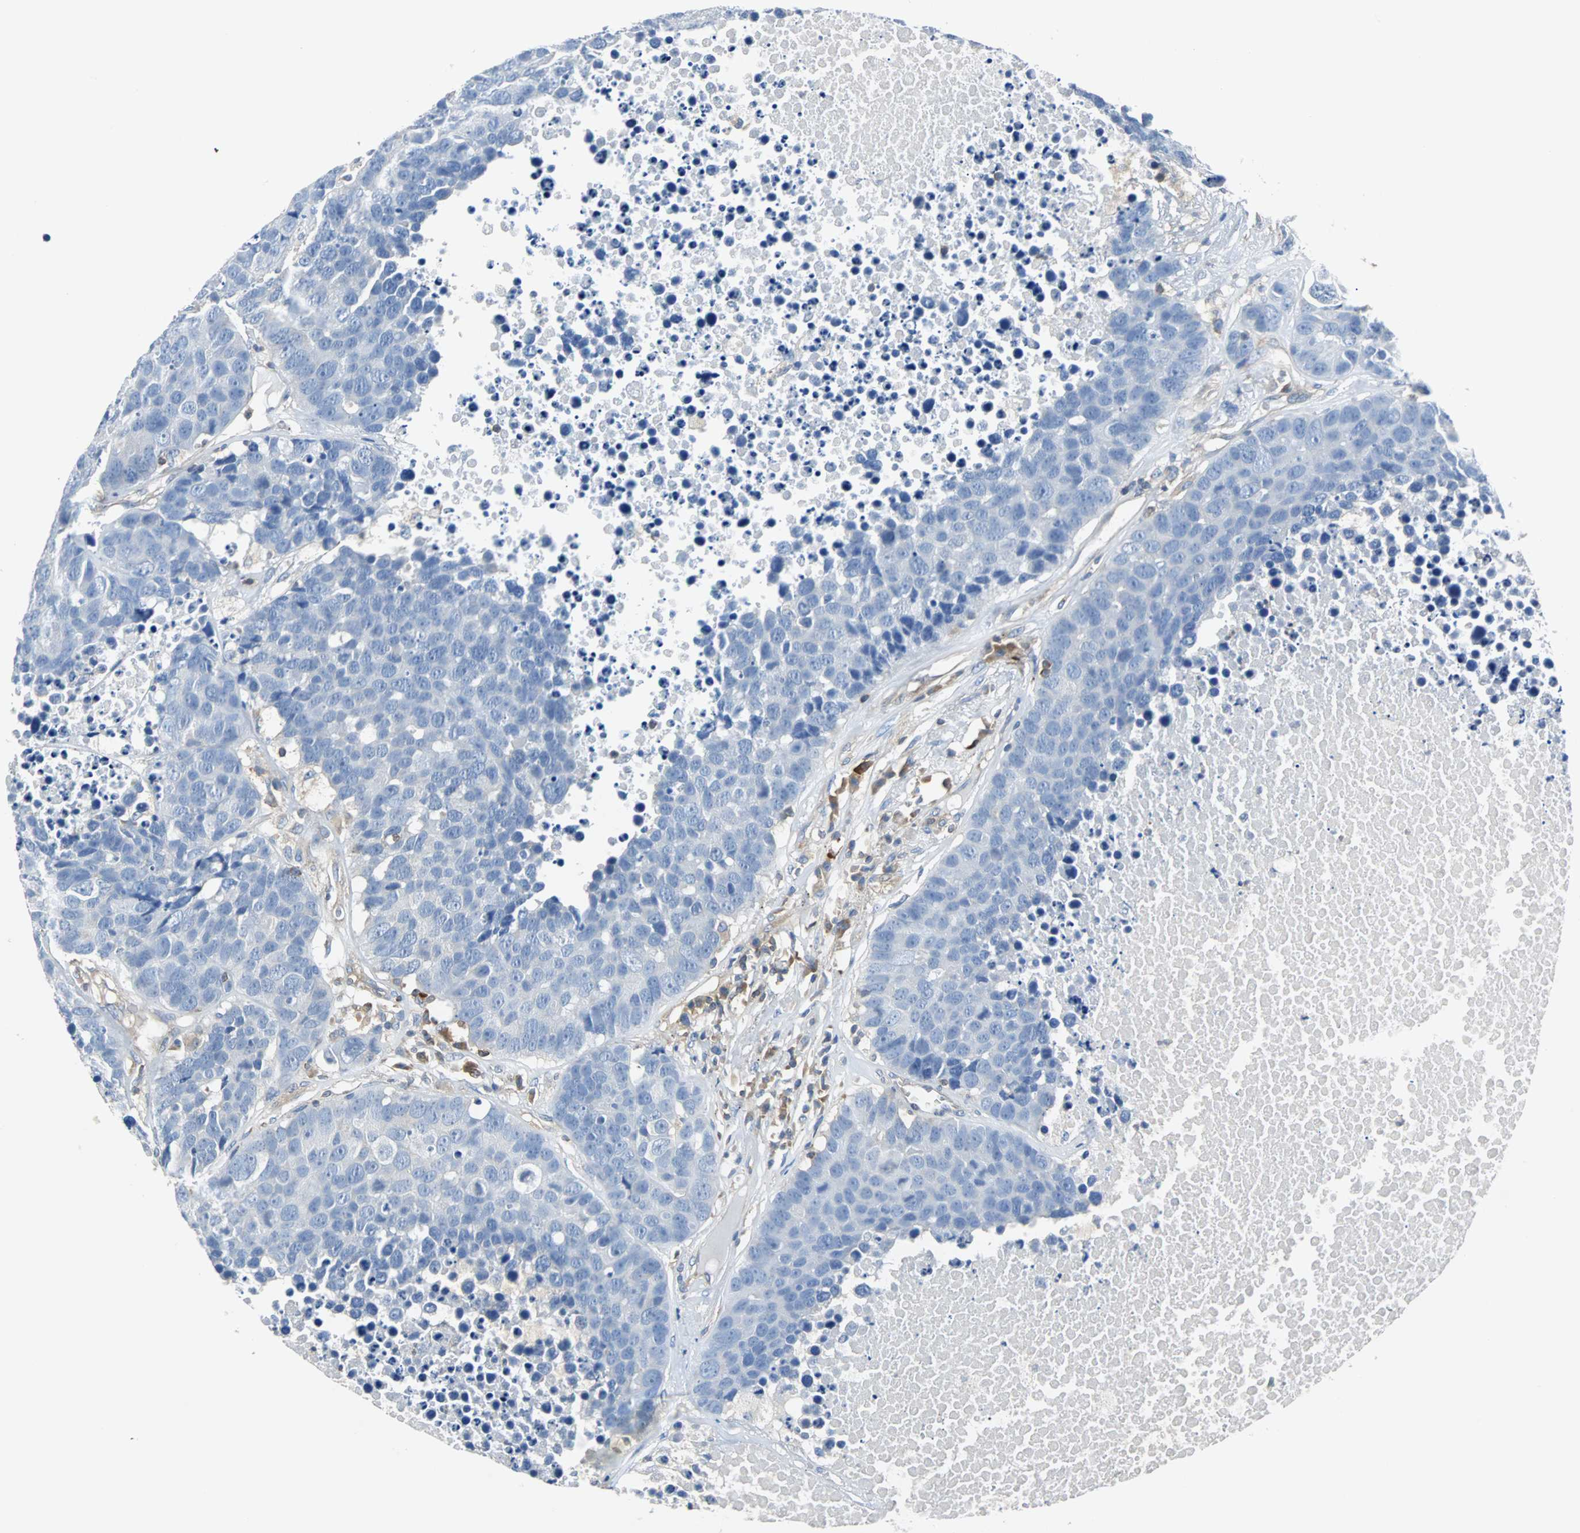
{"staining": {"intensity": "negative", "quantity": "none", "location": "none"}, "tissue": "carcinoid", "cell_type": "Tumor cells", "image_type": "cancer", "snomed": [{"axis": "morphology", "description": "Carcinoid, malignant, NOS"}, {"axis": "topography", "description": "Lung"}], "caption": "This is an IHC image of malignant carcinoid. There is no staining in tumor cells.", "gene": "TSC22D4", "patient": {"sex": "male", "age": 60}}